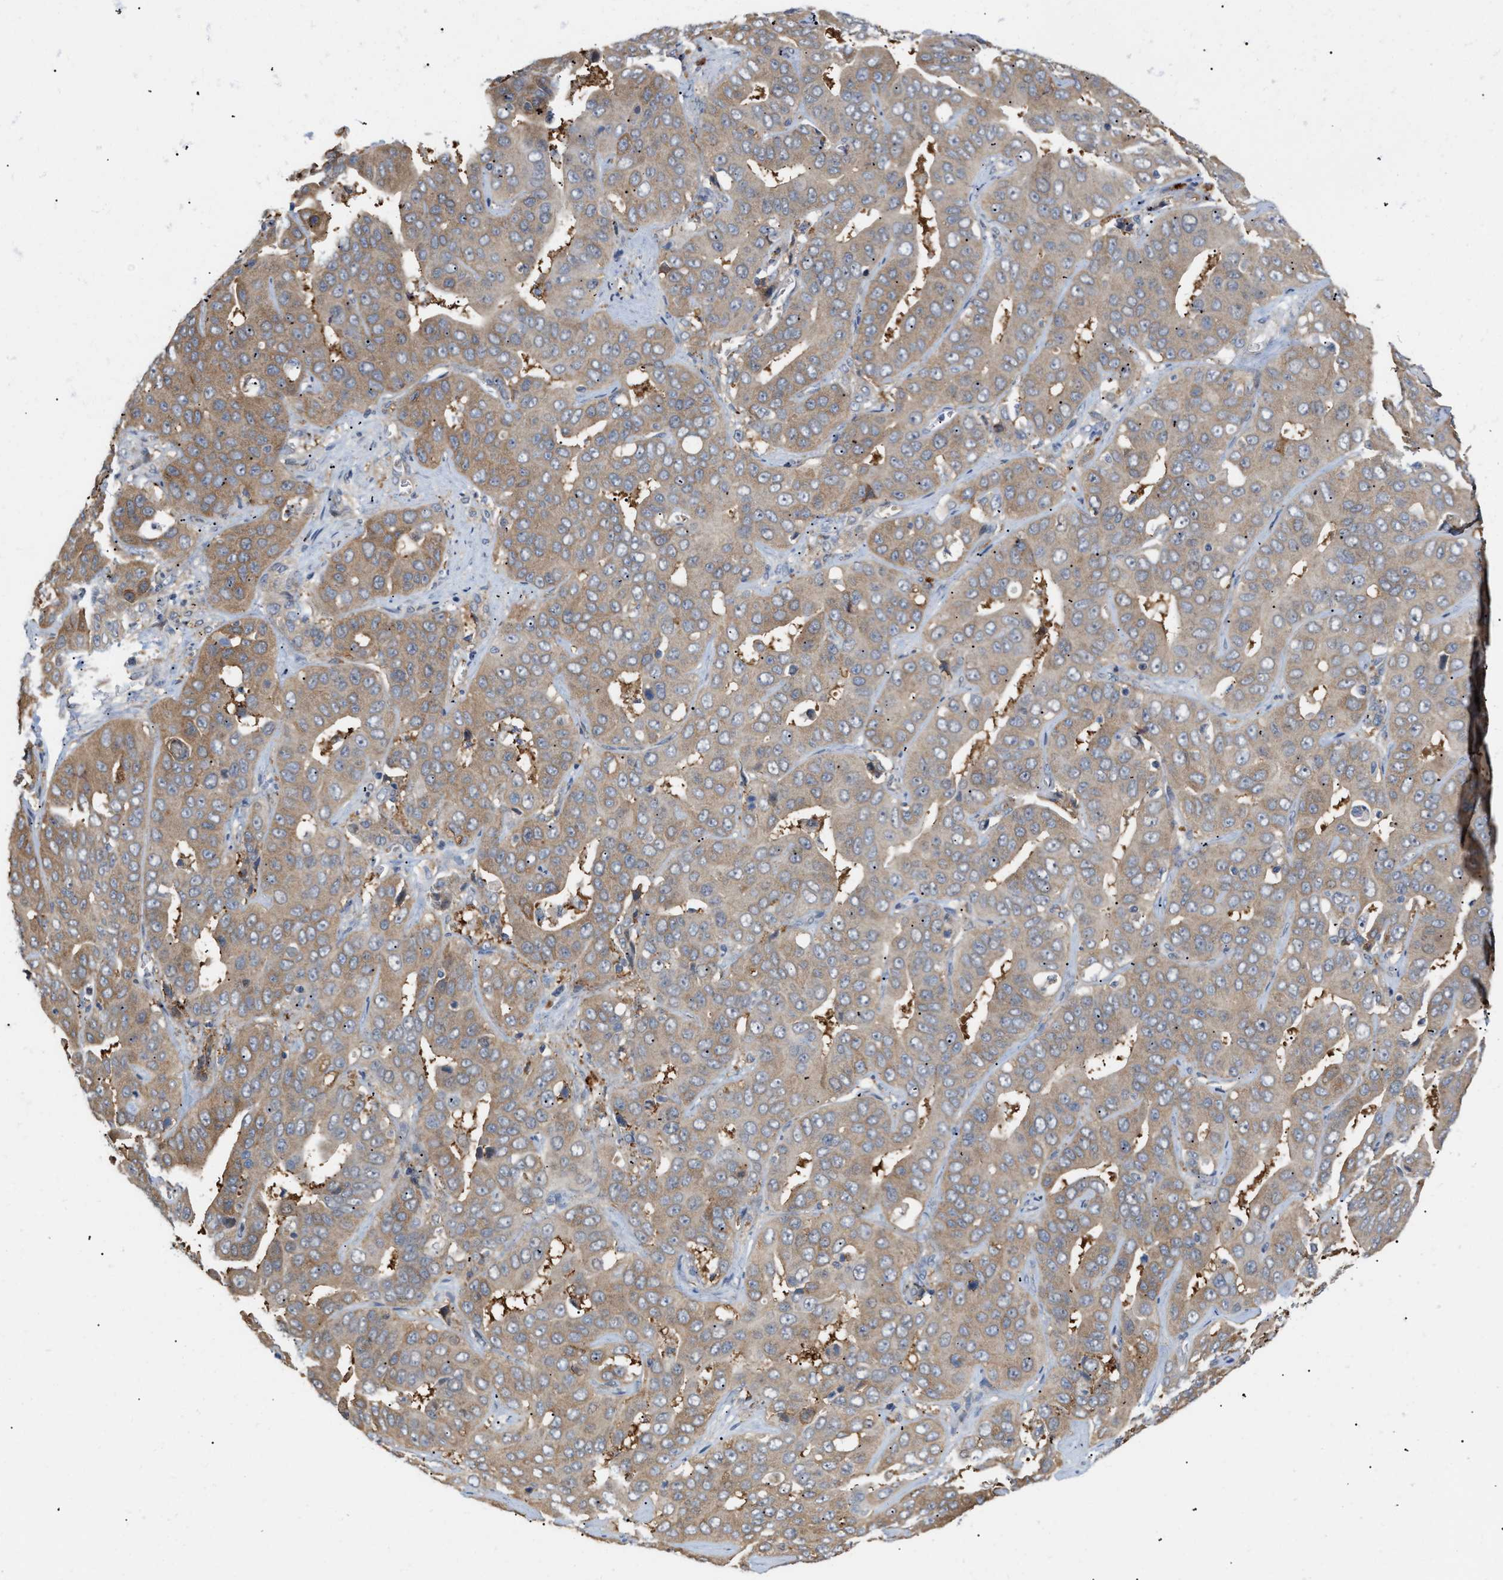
{"staining": {"intensity": "moderate", "quantity": ">75%", "location": "cytoplasmic/membranous"}, "tissue": "liver cancer", "cell_type": "Tumor cells", "image_type": "cancer", "snomed": [{"axis": "morphology", "description": "Cholangiocarcinoma"}, {"axis": "topography", "description": "Liver"}], "caption": "Immunohistochemistry of human liver cholangiocarcinoma shows medium levels of moderate cytoplasmic/membranous staining in about >75% of tumor cells. The staining was performed using DAB (3,3'-diaminobenzidine) to visualize the protein expression in brown, while the nuclei were stained in blue with hematoxylin (Magnification: 20x).", "gene": "CSNK1A1", "patient": {"sex": "female", "age": 52}}